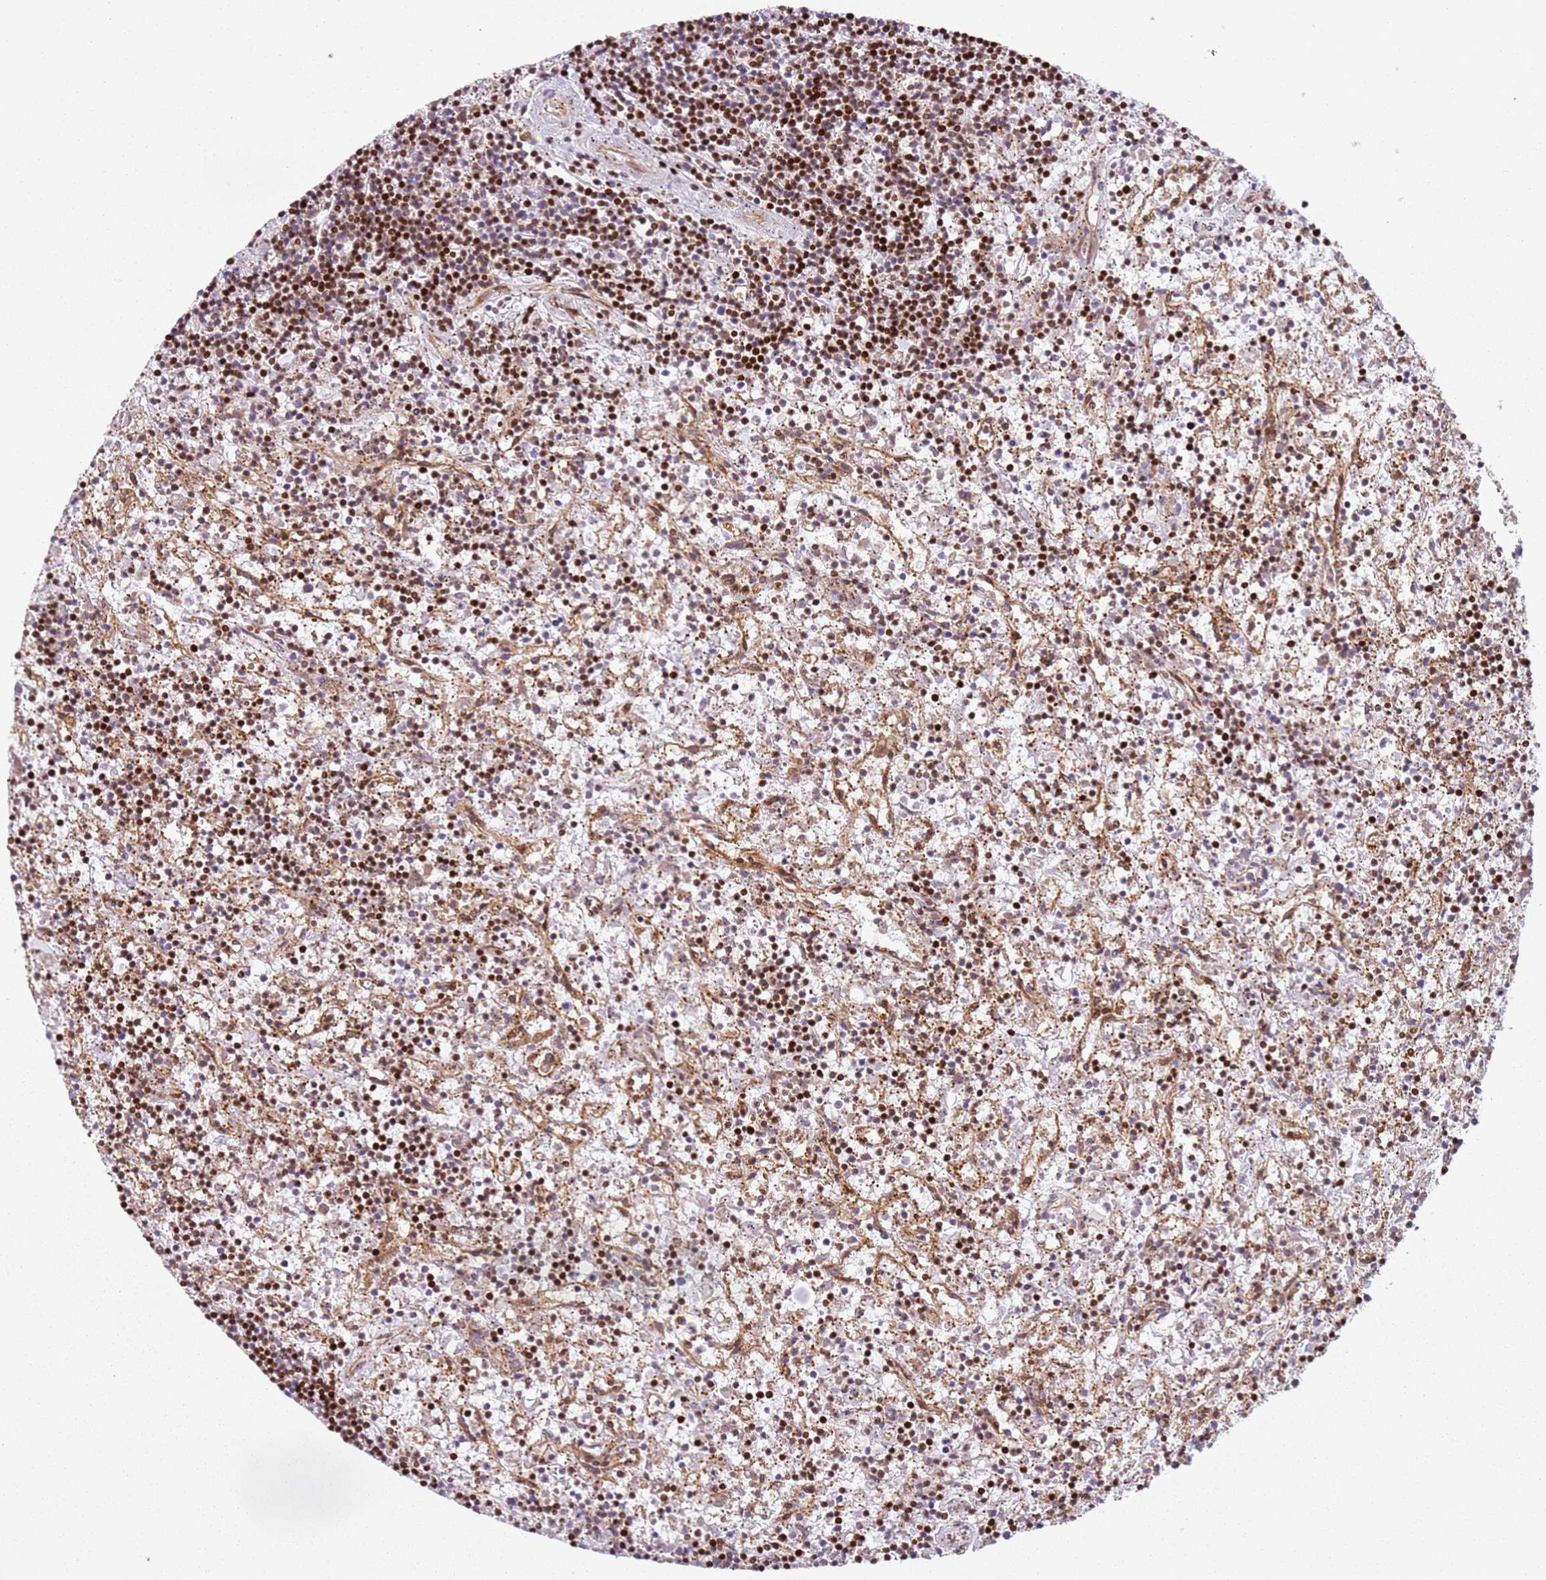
{"staining": {"intensity": "strong", "quantity": "25%-75%", "location": "nuclear"}, "tissue": "lymphoma", "cell_type": "Tumor cells", "image_type": "cancer", "snomed": [{"axis": "morphology", "description": "Malignant lymphoma, non-Hodgkin's type, Low grade"}, {"axis": "topography", "description": "Spleen"}], "caption": "The photomicrograph demonstrates staining of lymphoma, revealing strong nuclear protein expression (brown color) within tumor cells.", "gene": "HNRNPLL", "patient": {"sex": "male", "age": 76}}